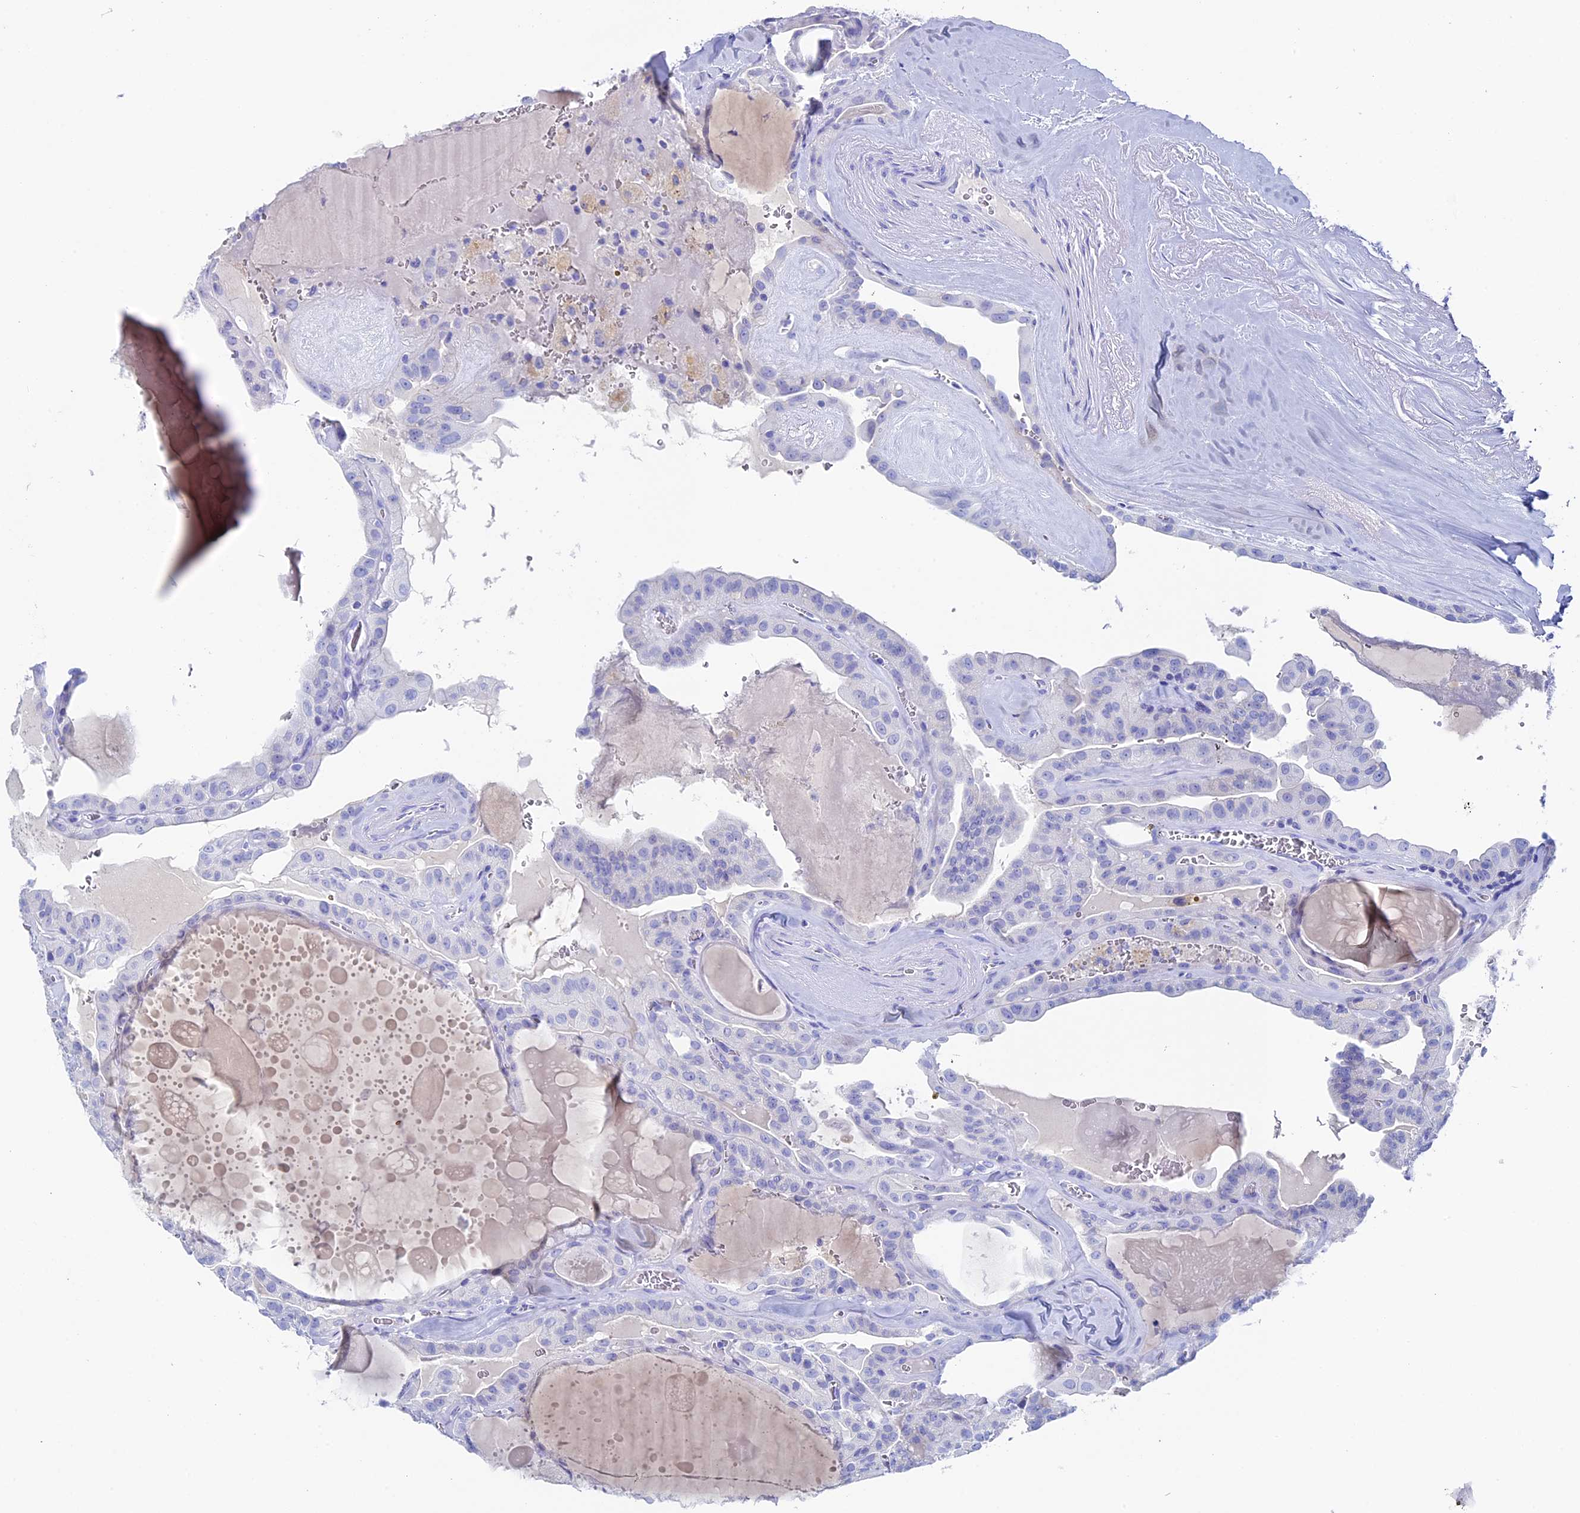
{"staining": {"intensity": "negative", "quantity": "none", "location": "none"}, "tissue": "thyroid cancer", "cell_type": "Tumor cells", "image_type": "cancer", "snomed": [{"axis": "morphology", "description": "Papillary adenocarcinoma, NOS"}, {"axis": "topography", "description": "Thyroid gland"}], "caption": "Tumor cells are negative for brown protein staining in papillary adenocarcinoma (thyroid).", "gene": "UNC119", "patient": {"sex": "male", "age": 52}}